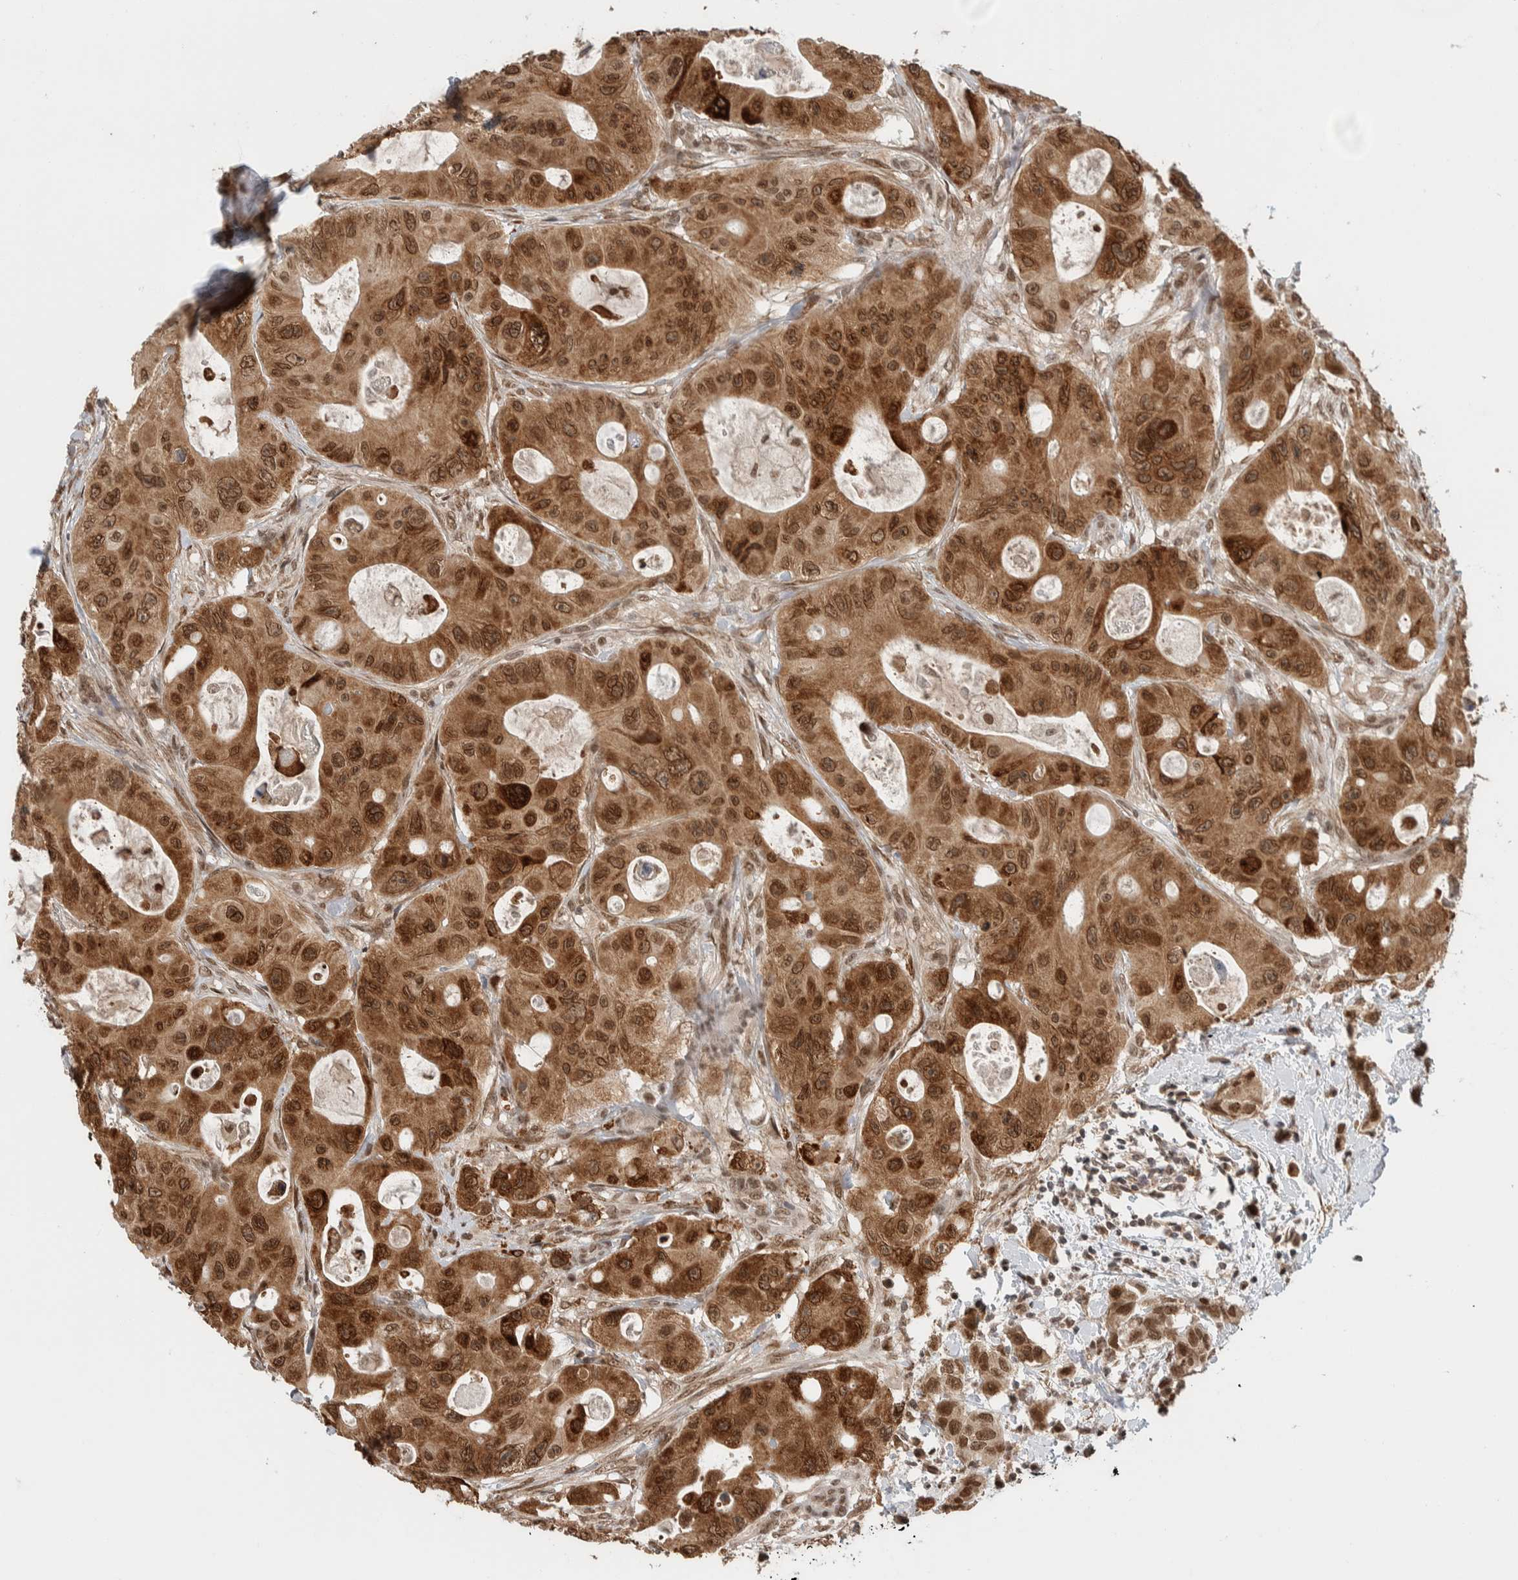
{"staining": {"intensity": "strong", "quantity": ">75%", "location": "cytoplasmic/membranous,nuclear"}, "tissue": "colorectal cancer", "cell_type": "Tumor cells", "image_type": "cancer", "snomed": [{"axis": "morphology", "description": "Adenocarcinoma, NOS"}, {"axis": "topography", "description": "Colon"}], "caption": "Protein expression analysis of human adenocarcinoma (colorectal) reveals strong cytoplasmic/membranous and nuclear staining in about >75% of tumor cells. (DAB (3,3'-diaminobenzidine) IHC with brightfield microscopy, high magnification).", "gene": "TNRC18", "patient": {"sex": "female", "age": 46}}